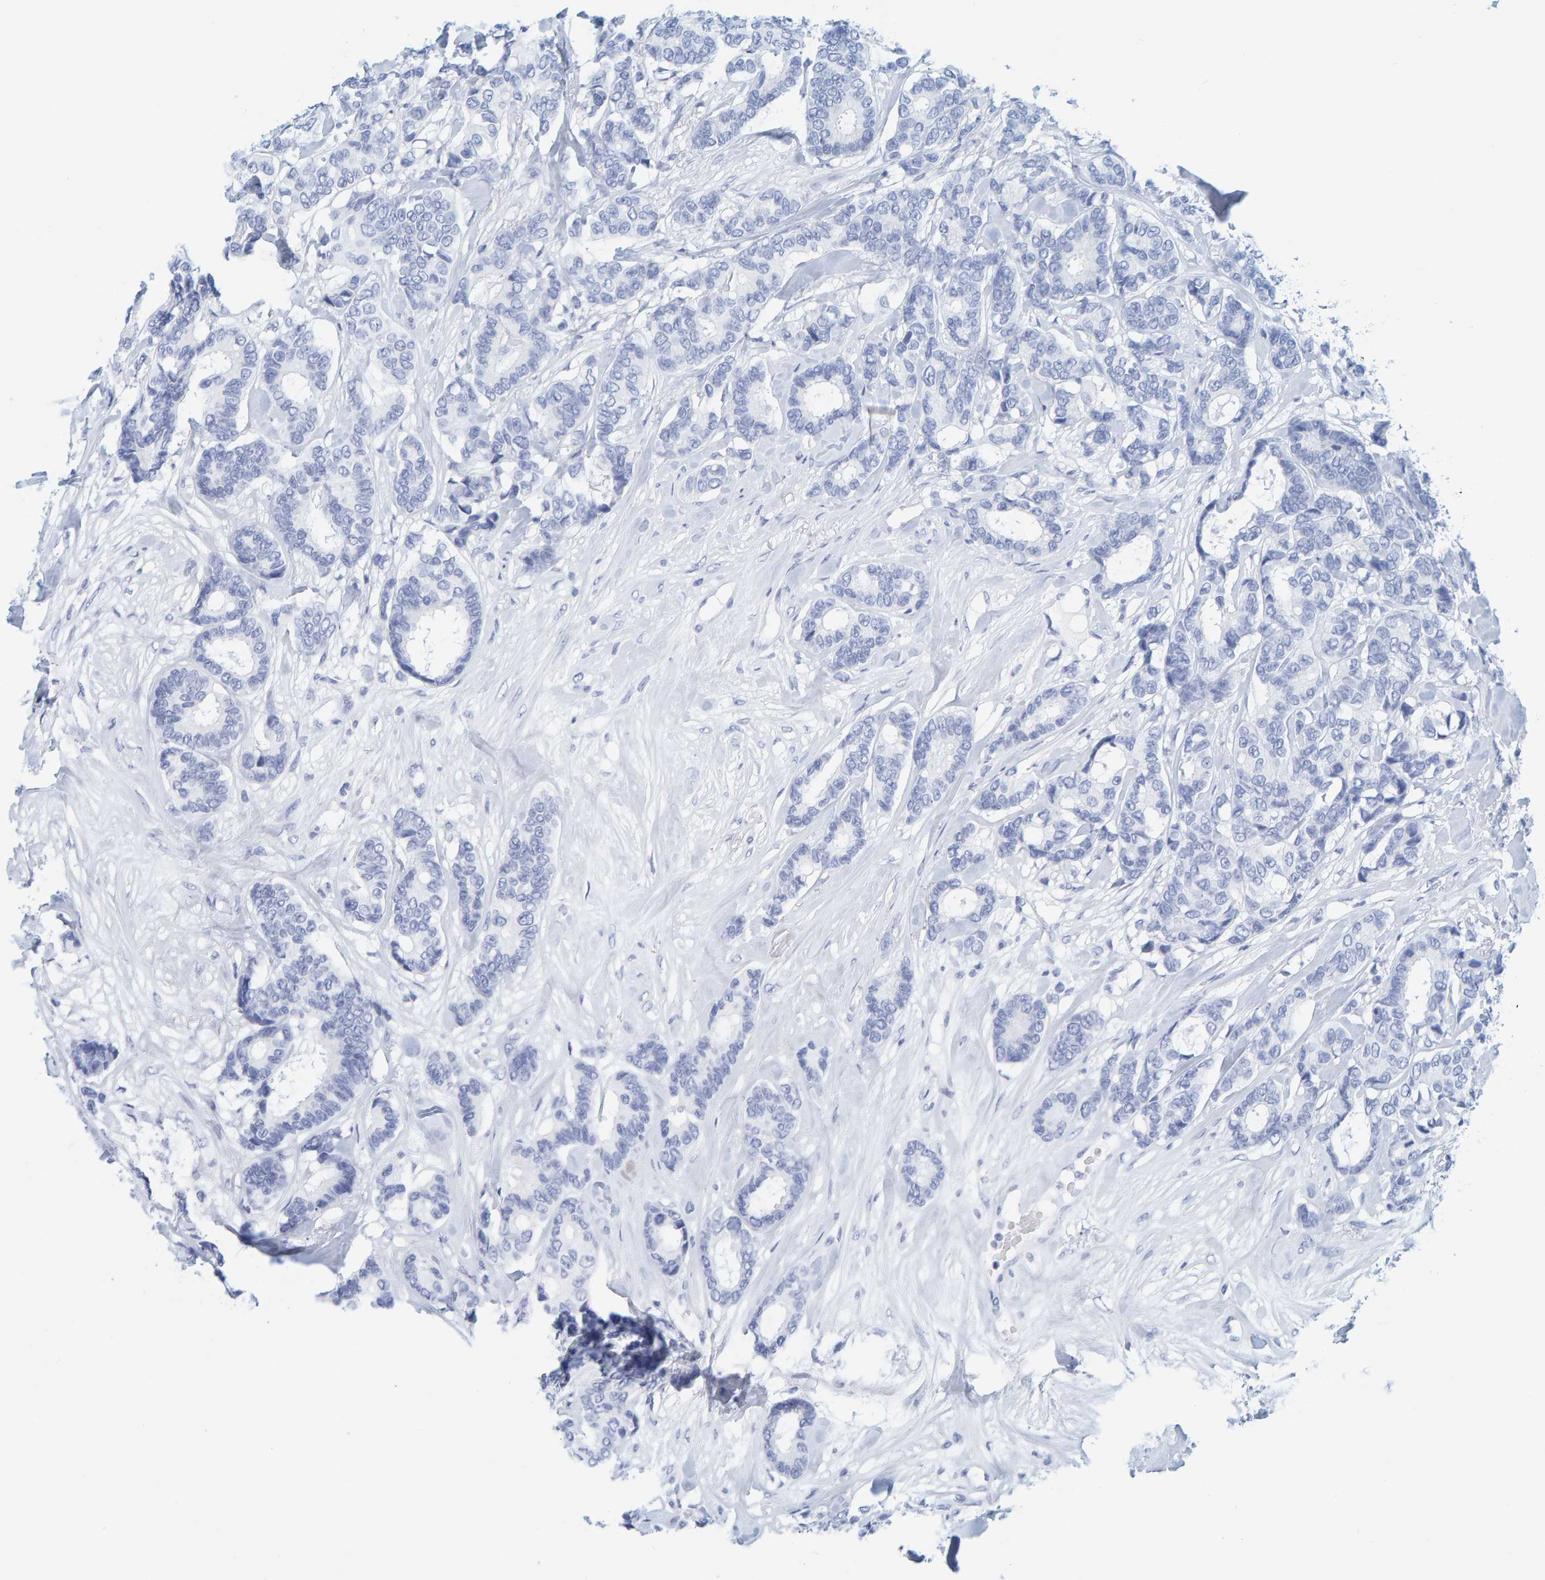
{"staining": {"intensity": "negative", "quantity": "none", "location": "none"}, "tissue": "breast cancer", "cell_type": "Tumor cells", "image_type": "cancer", "snomed": [{"axis": "morphology", "description": "Duct carcinoma"}, {"axis": "topography", "description": "Breast"}], "caption": "The photomicrograph demonstrates no significant expression in tumor cells of infiltrating ductal carcinoma (breast).", "gene": "SFTPC", "patient": {"sex": "female", "age": 87}}